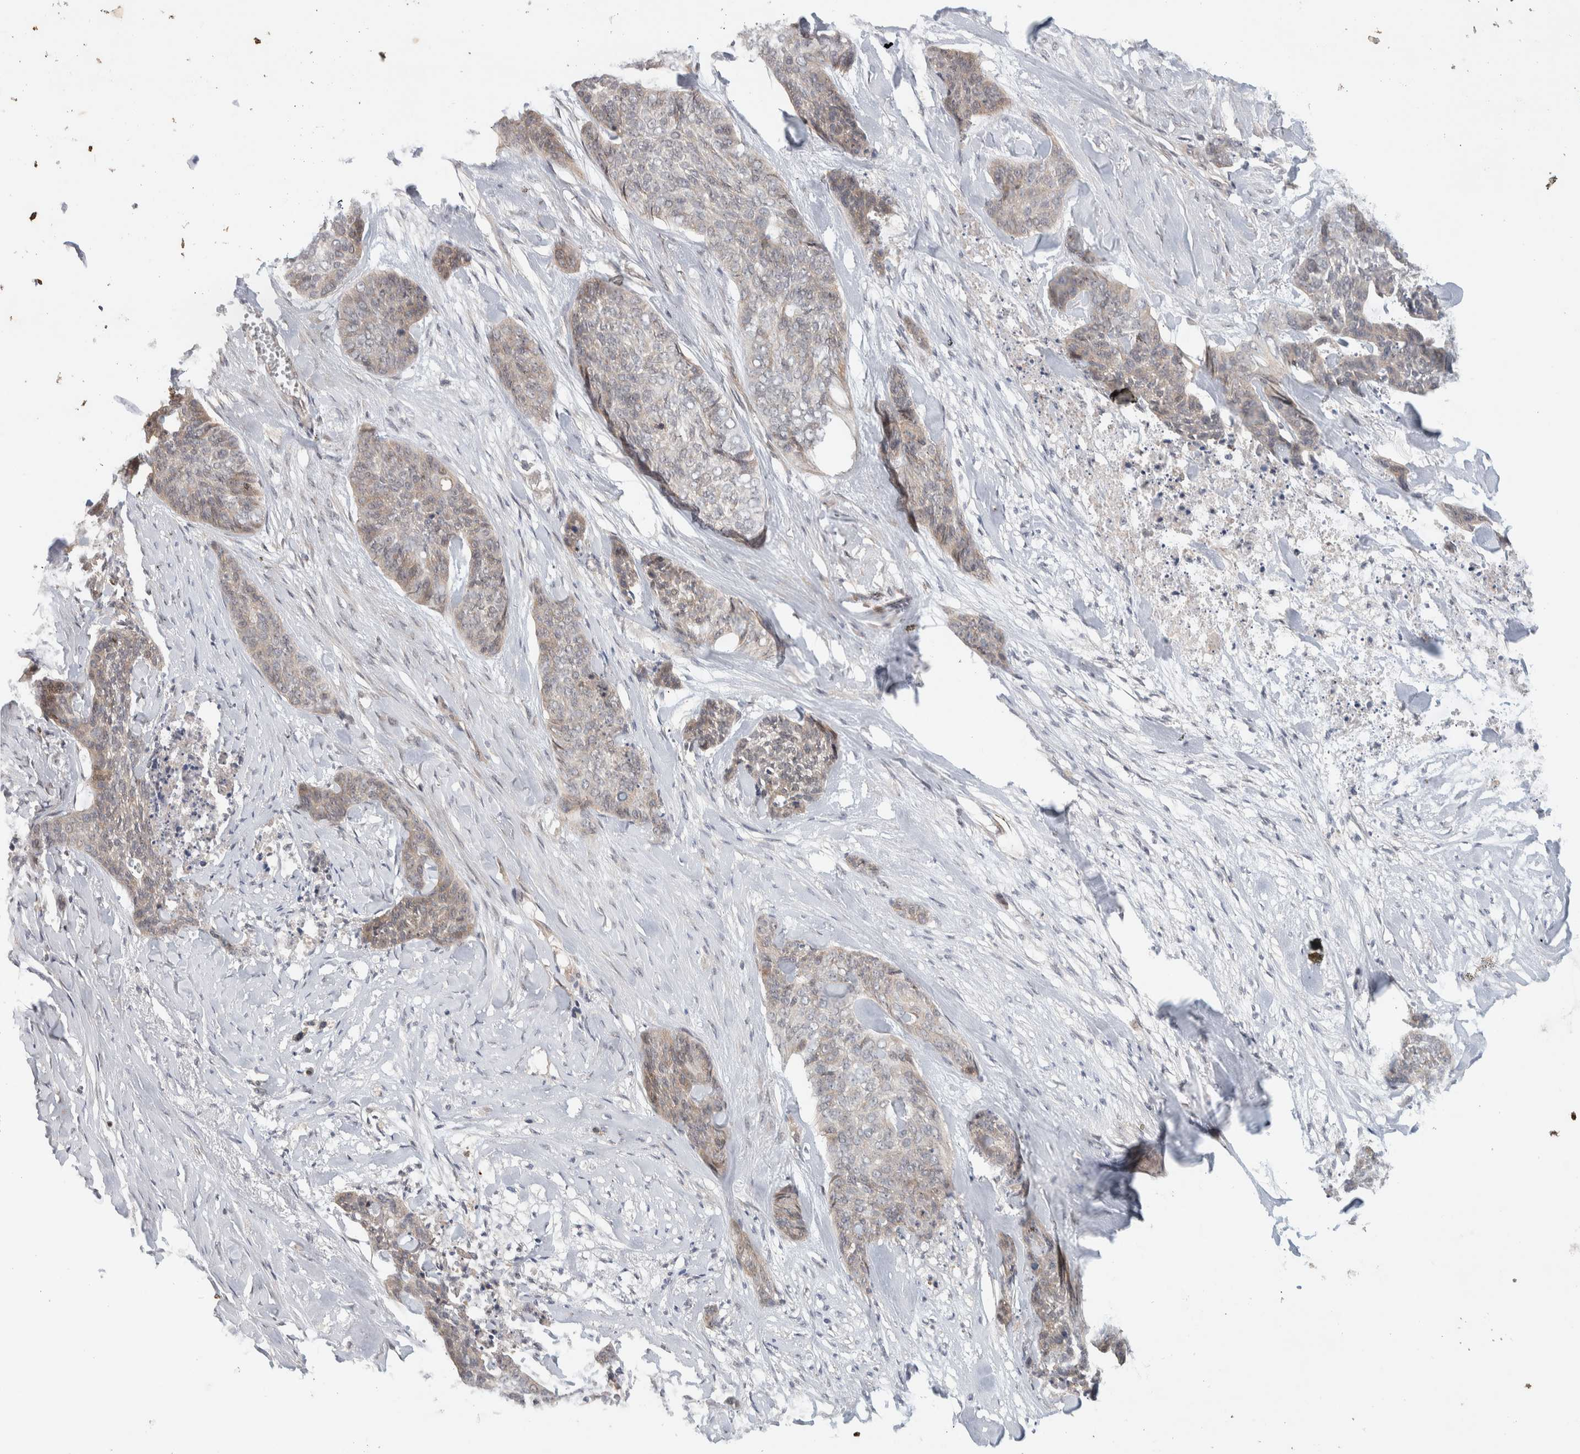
{"staining": {"intensity": "negative", "quantity": "none", "location": "none"}, "tissue": "skin cancer", "cell_type": "Tumor cells", "image_type": "cancer", "snomed": [{"axis": "morphology", "description": "Basal cell carcinoma"}, {"axis": "topography", "description": "Skin"}], "caption": "High magnification brightfield microscopy of skin basal cell carcinoma stained with DAB (brown) and counterstained with hematoxylin (blue): tumor cells show no significant expression.", "gene": "DEPTOR", "patient": {"sex": "female", "age": 64}}